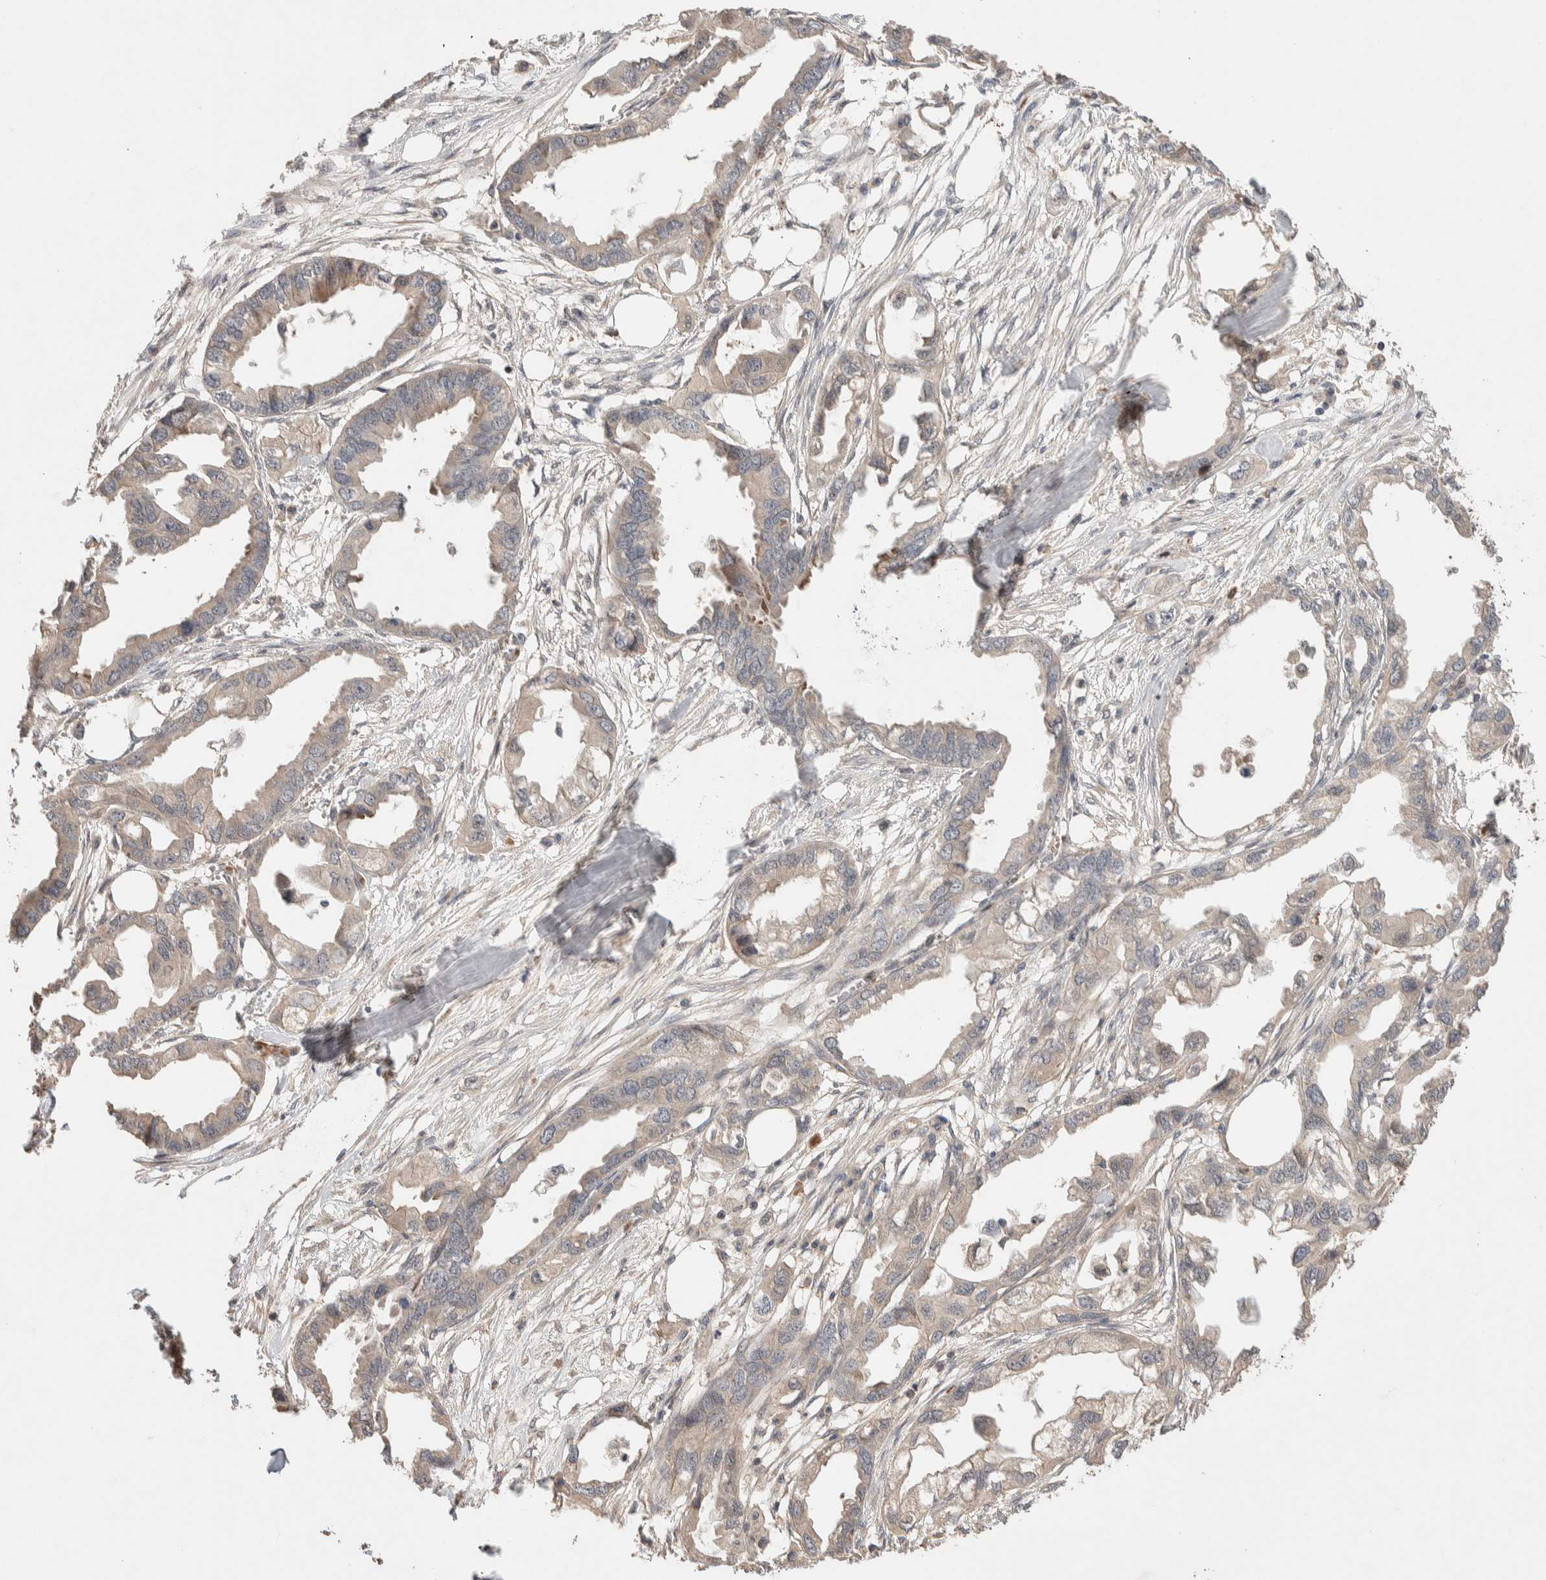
{"staining": {"intensity": "weak", "quantity": "<25%", "location": "cytoplasmic/membranous"}, "tissue": "endometrial cancer", "cell_type": "Tumor cells", "image_type": "cancer", "snomed": [{"axis": "morphology", "description": "Adenocarcinoma, NOS"}, {"axis": "morphology", "description": "Adenocarcinoma, metastatic, NOS"}, {"axis": "topography", "description": "Adipose tissue"}, {"axis": "topography", "description": "Endometrium"}], "caption": "DAB immunohistochemical staining of human adenocarcinoma (endometrial) shows no significant staining in tumor cells. (Immunohistochemistry (ihc), brightfield microscopy, high magnification).", "gene": "CASK", "patient": {"sex": "female", "age": 67}}